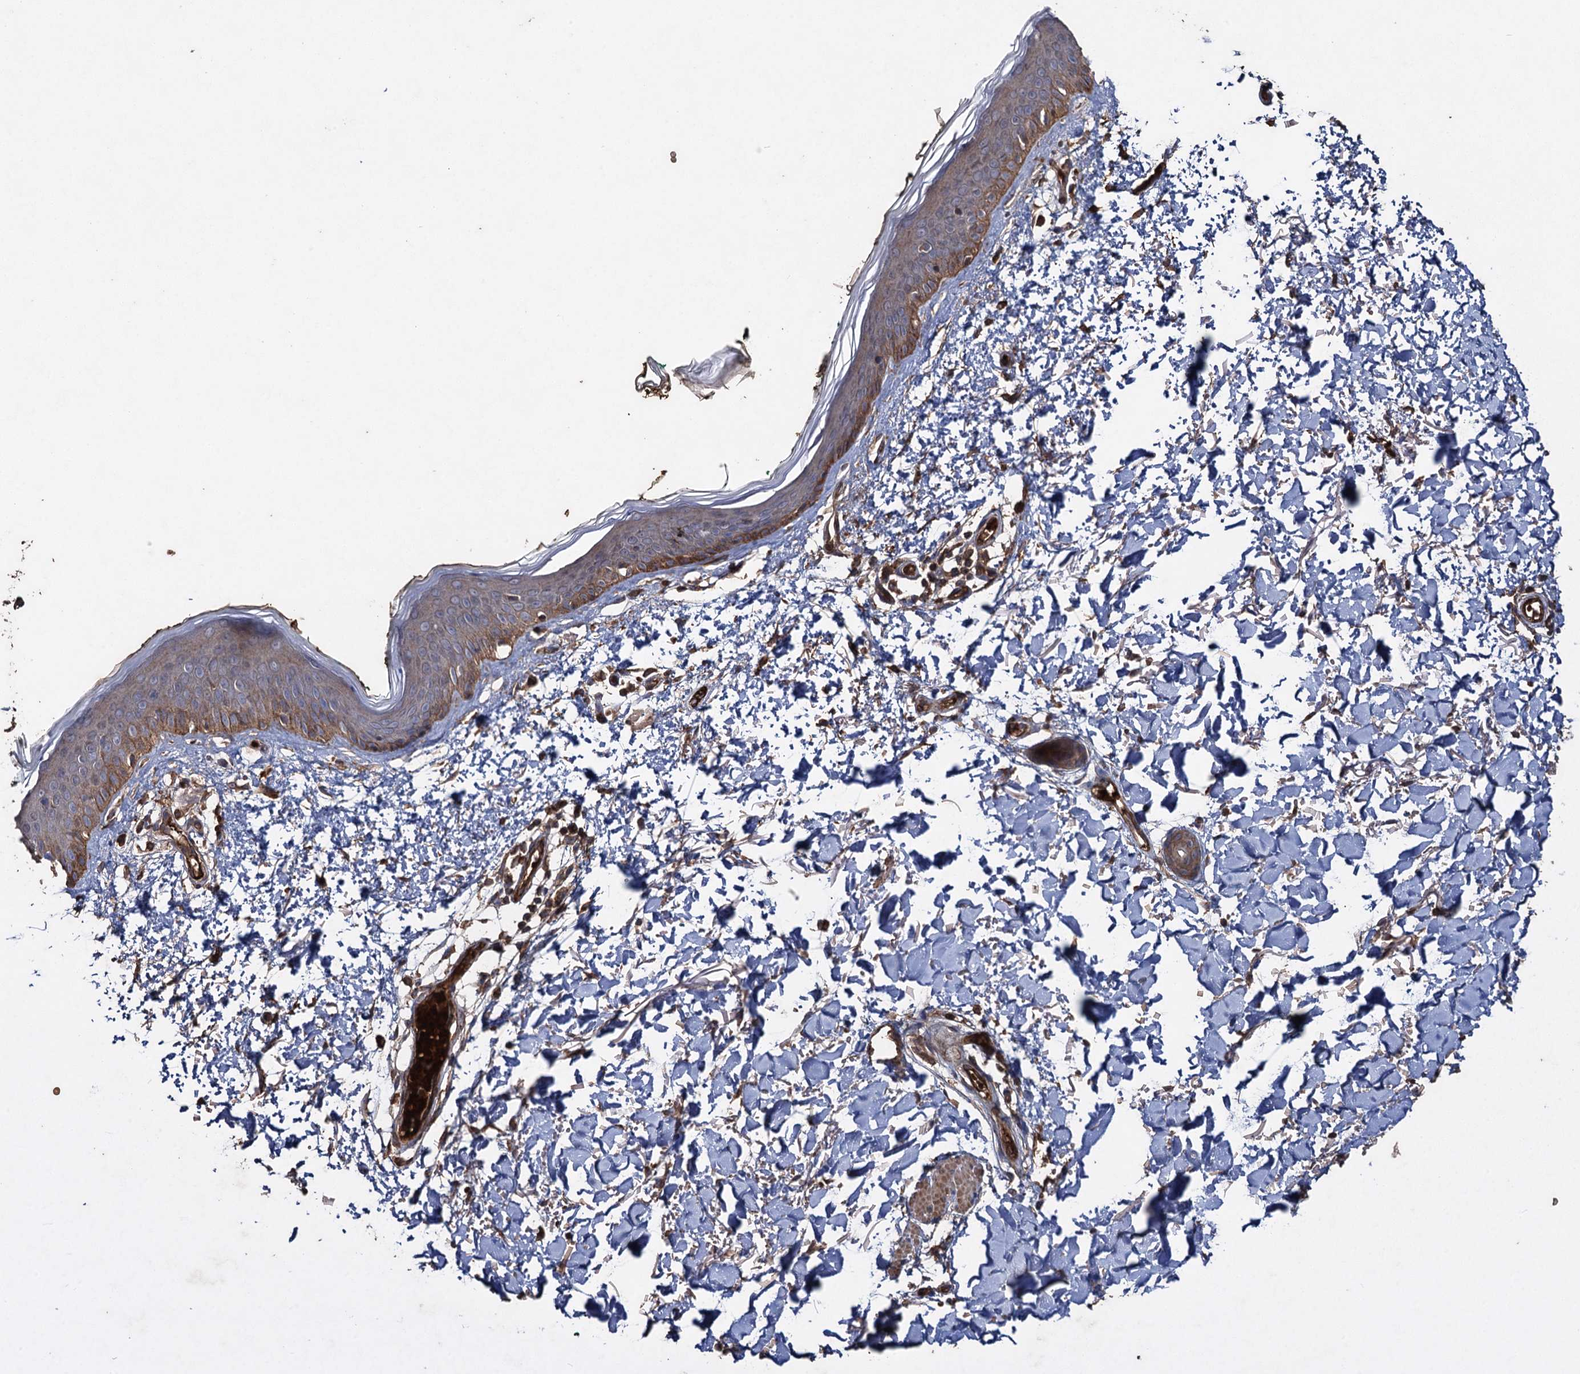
{"staining": {"intensity": "weak", "quantity": ">75%", "location": "cytoplasmic/membranous"}, "tissue": "skin", "cell_type": "Fibroblasts", "image_type": "normal", "snomed": [{"axis": "morphology", "description": "Normal tissue, NOS"}, {"axis": "topography", "description": "Skin"}], "caption": "Immunohistochemistry of unremarkable human skin shows low levels of weak cytoplasmic/membranous positivity in approximately >75% of fibroblasts. (DAB IHC with brightfield microscopy, high magnification).", "gene": "TXNDC11", "patient": {"sex": "male", "age": 62}}